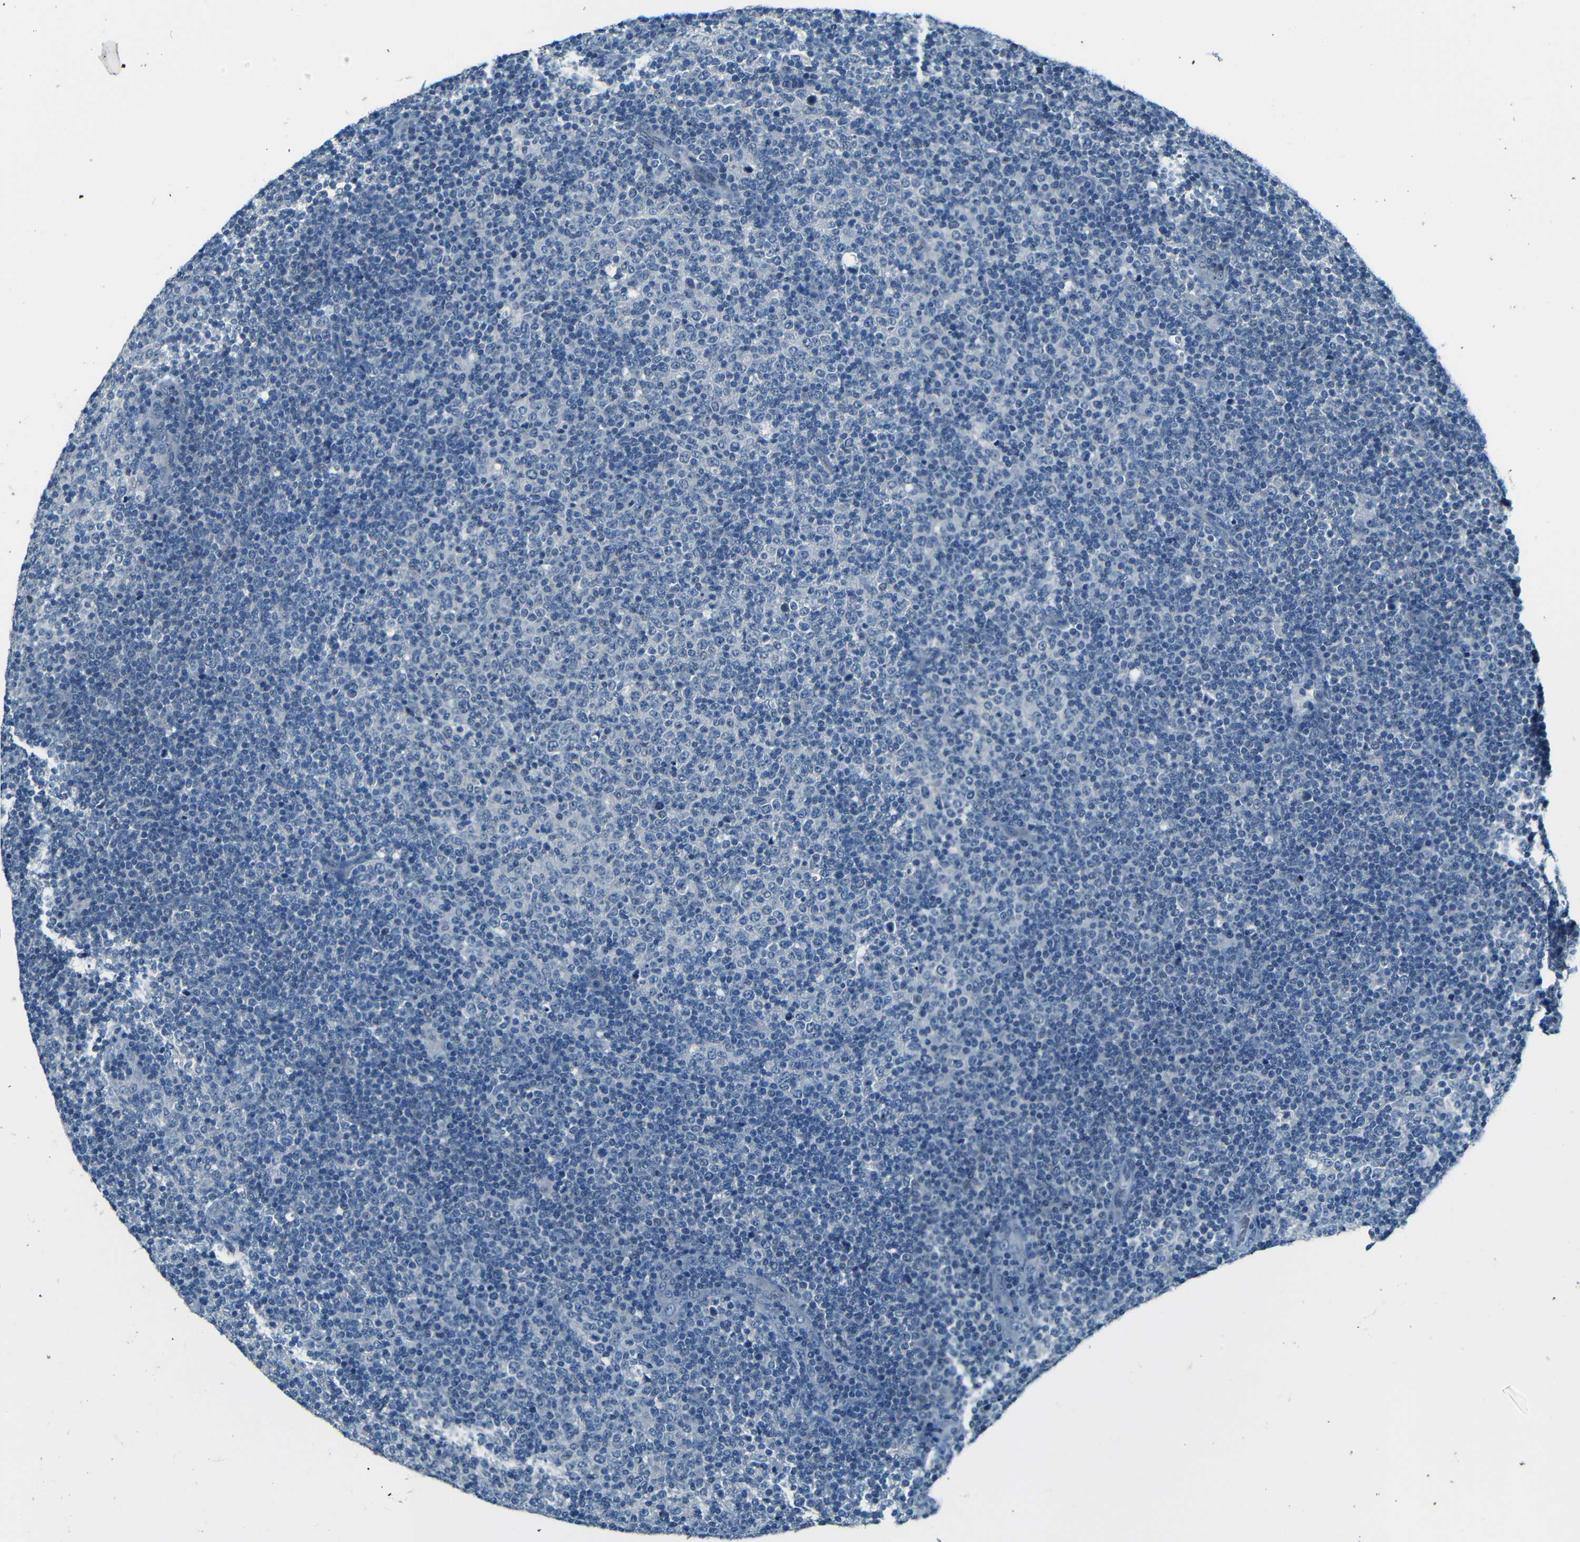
{"staining": {"intensity": "negative", "quantity": "none", "location": "none"}, "tissue": "lymphoma", "cell_type": "Tumor cells", "image_type": "cancer", "snomed": [{"axis": "morphology", "description": "Malignant lymphoma, non-Hodgkin's type, Low grade"}, {"axis": "topography", "description": "Lymph node"}], "caption": "High power microscopy histopathology image of an immunohistochemistry (IHC) photomicrograph of low-grade malignant lymphoma, non-Hodgkin's type, revealing no significant positivity in tumor cells.", "gene": "ZMAT1", "patient": {"sex": "male", "age": 70}}